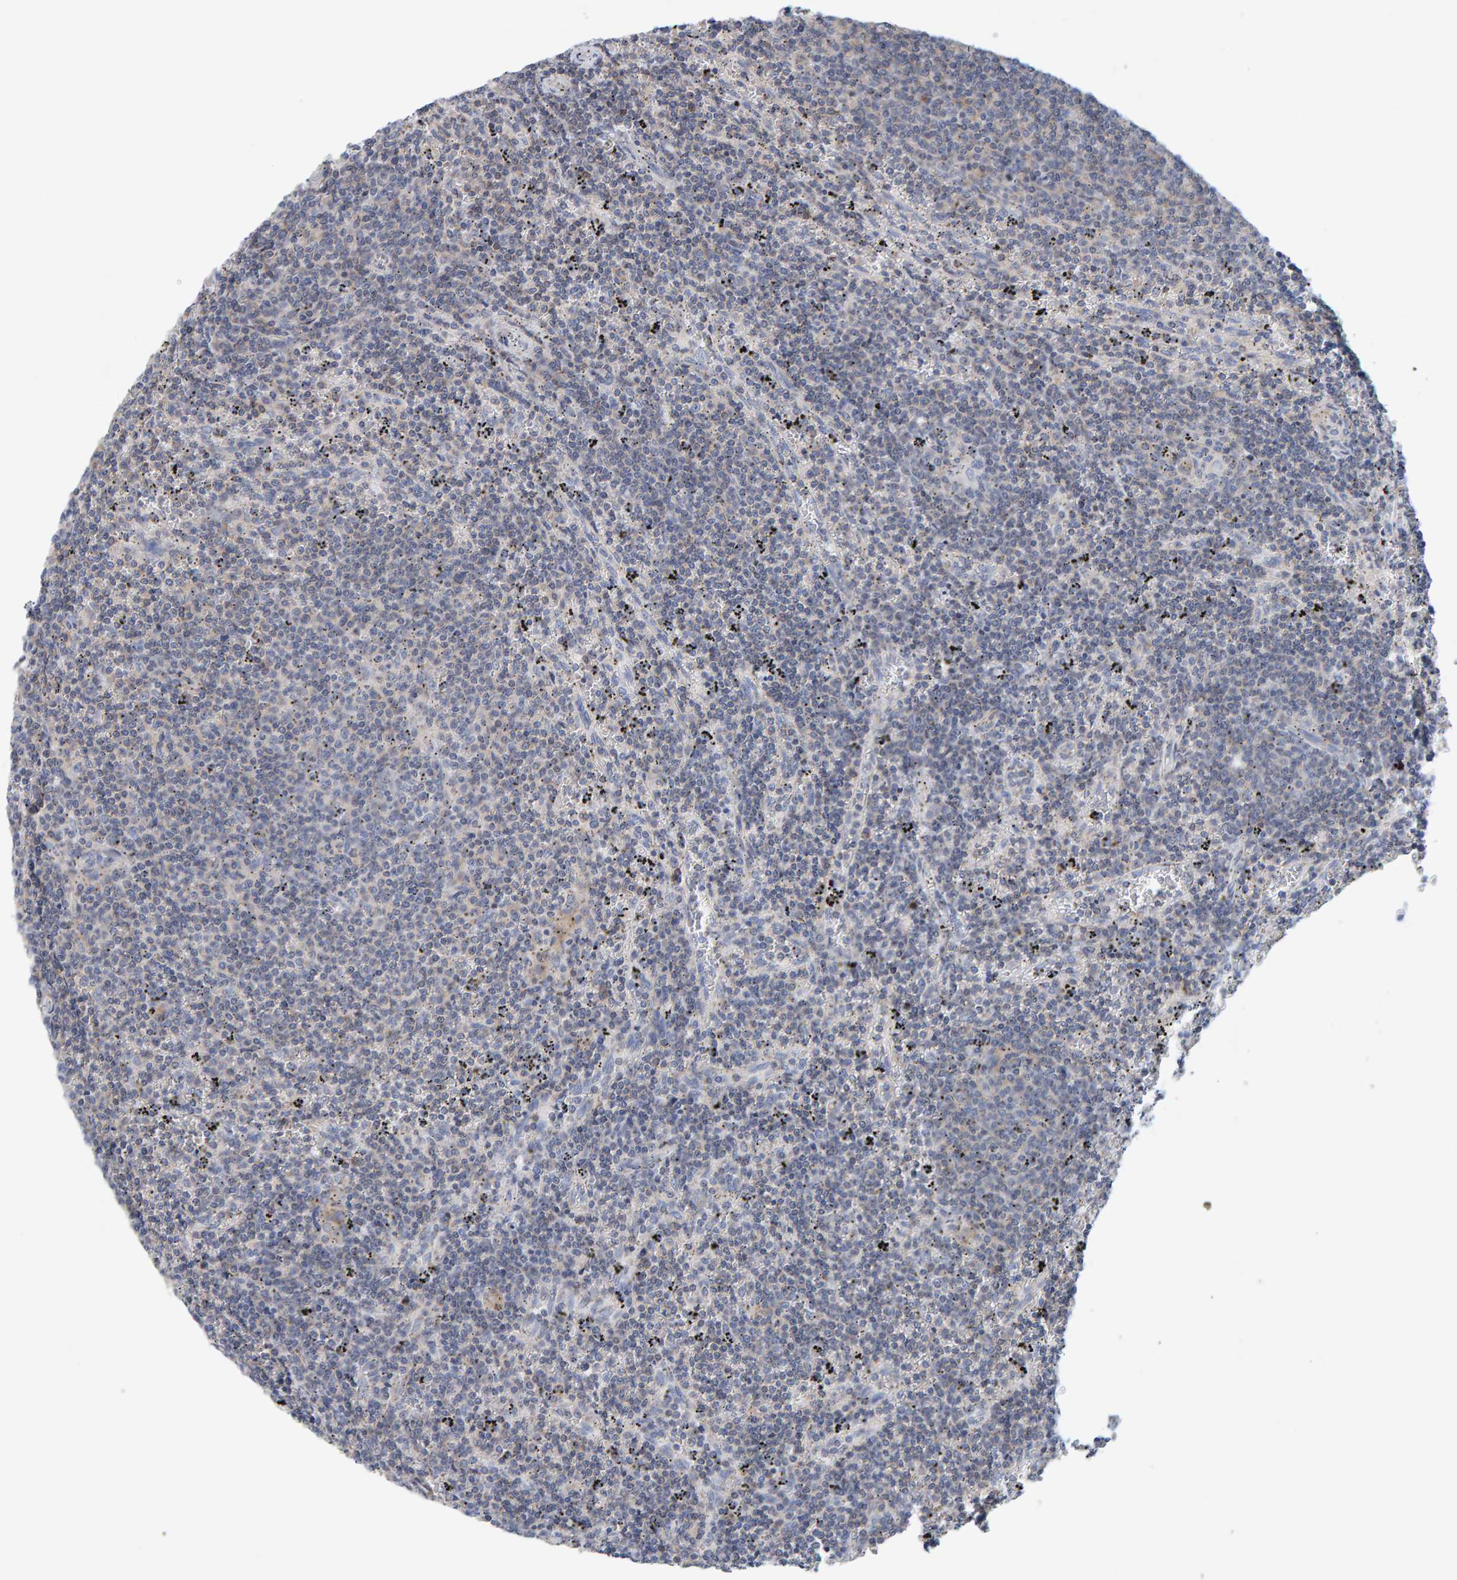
{"staining": {"intensity": "negative", "quantity": "none", "location": "none"}, "tissue": "lymphoma", "cell_type": "Tumor cells", "image_type": "cancer", "snomed": [{"axis": "morphology", "description": "Malignant lymphoma, non-Hodgkin's type, Low grade"}, {"axis": "topography", "description": "Spleen"}], "caption": "IHC photomicrograph of neoplastic tissue: lymphoma stained with DAB demonstrates no significant protein staining in tumor cells.", "gene": "RGP1", "patient": {"sex": "female", "age": 50}}